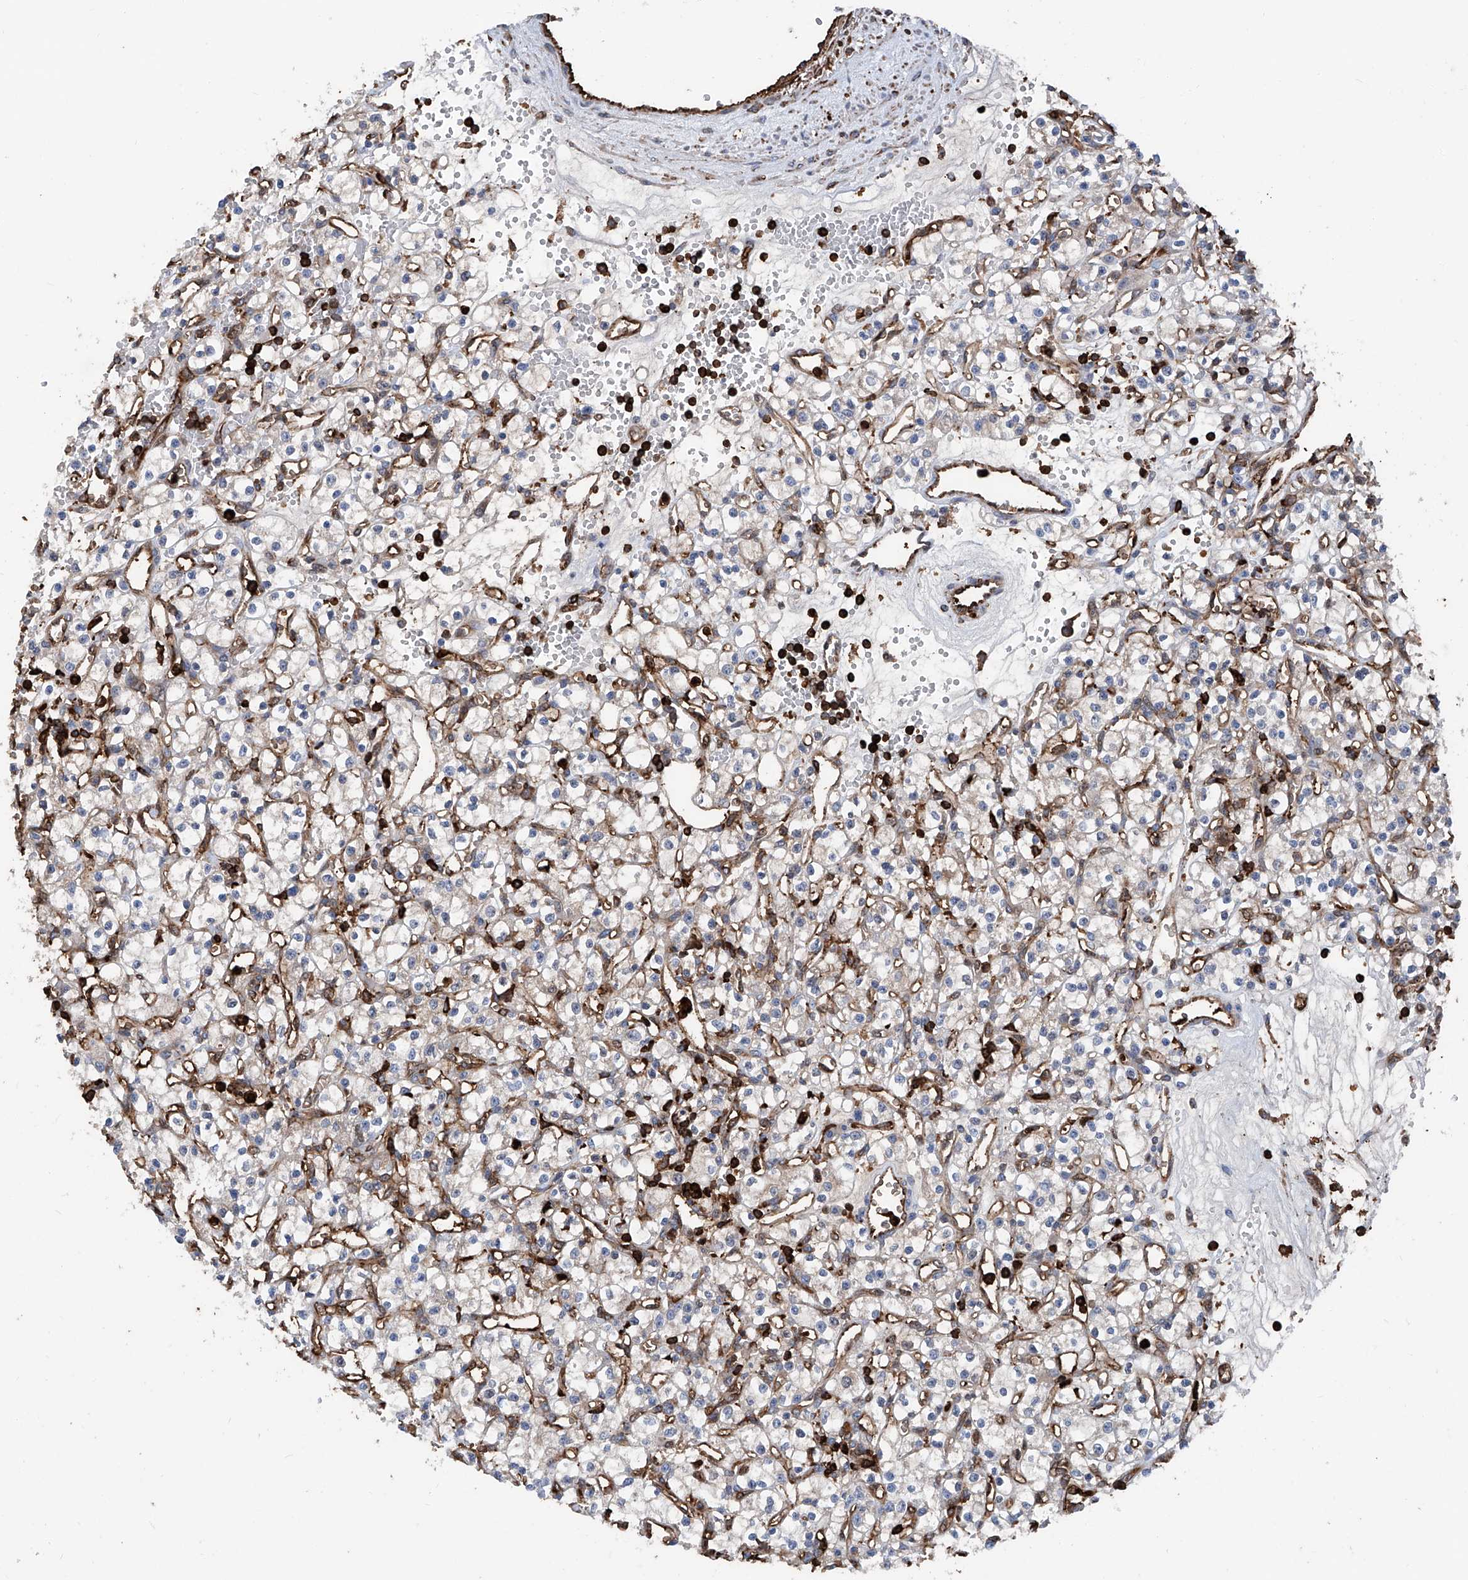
{"staining": {"intensity": "negative", "quantity": "none", "location": "none"}, "tissue": "renal cancer", "cell_type": "Tumor cells", "image_type": "cancer", "snomed": [{"axis": "morphology", "description": "Adenocarcinoma, NOS"}, {"axis": "topography", "description": "Kidney"}], "caption": "The IHC image has no significant positivity in tumor cells of adenocarcinoma (renal) tissue.", "gene": "ZNF484", "patient": {"sex": "female", "age": 59}}